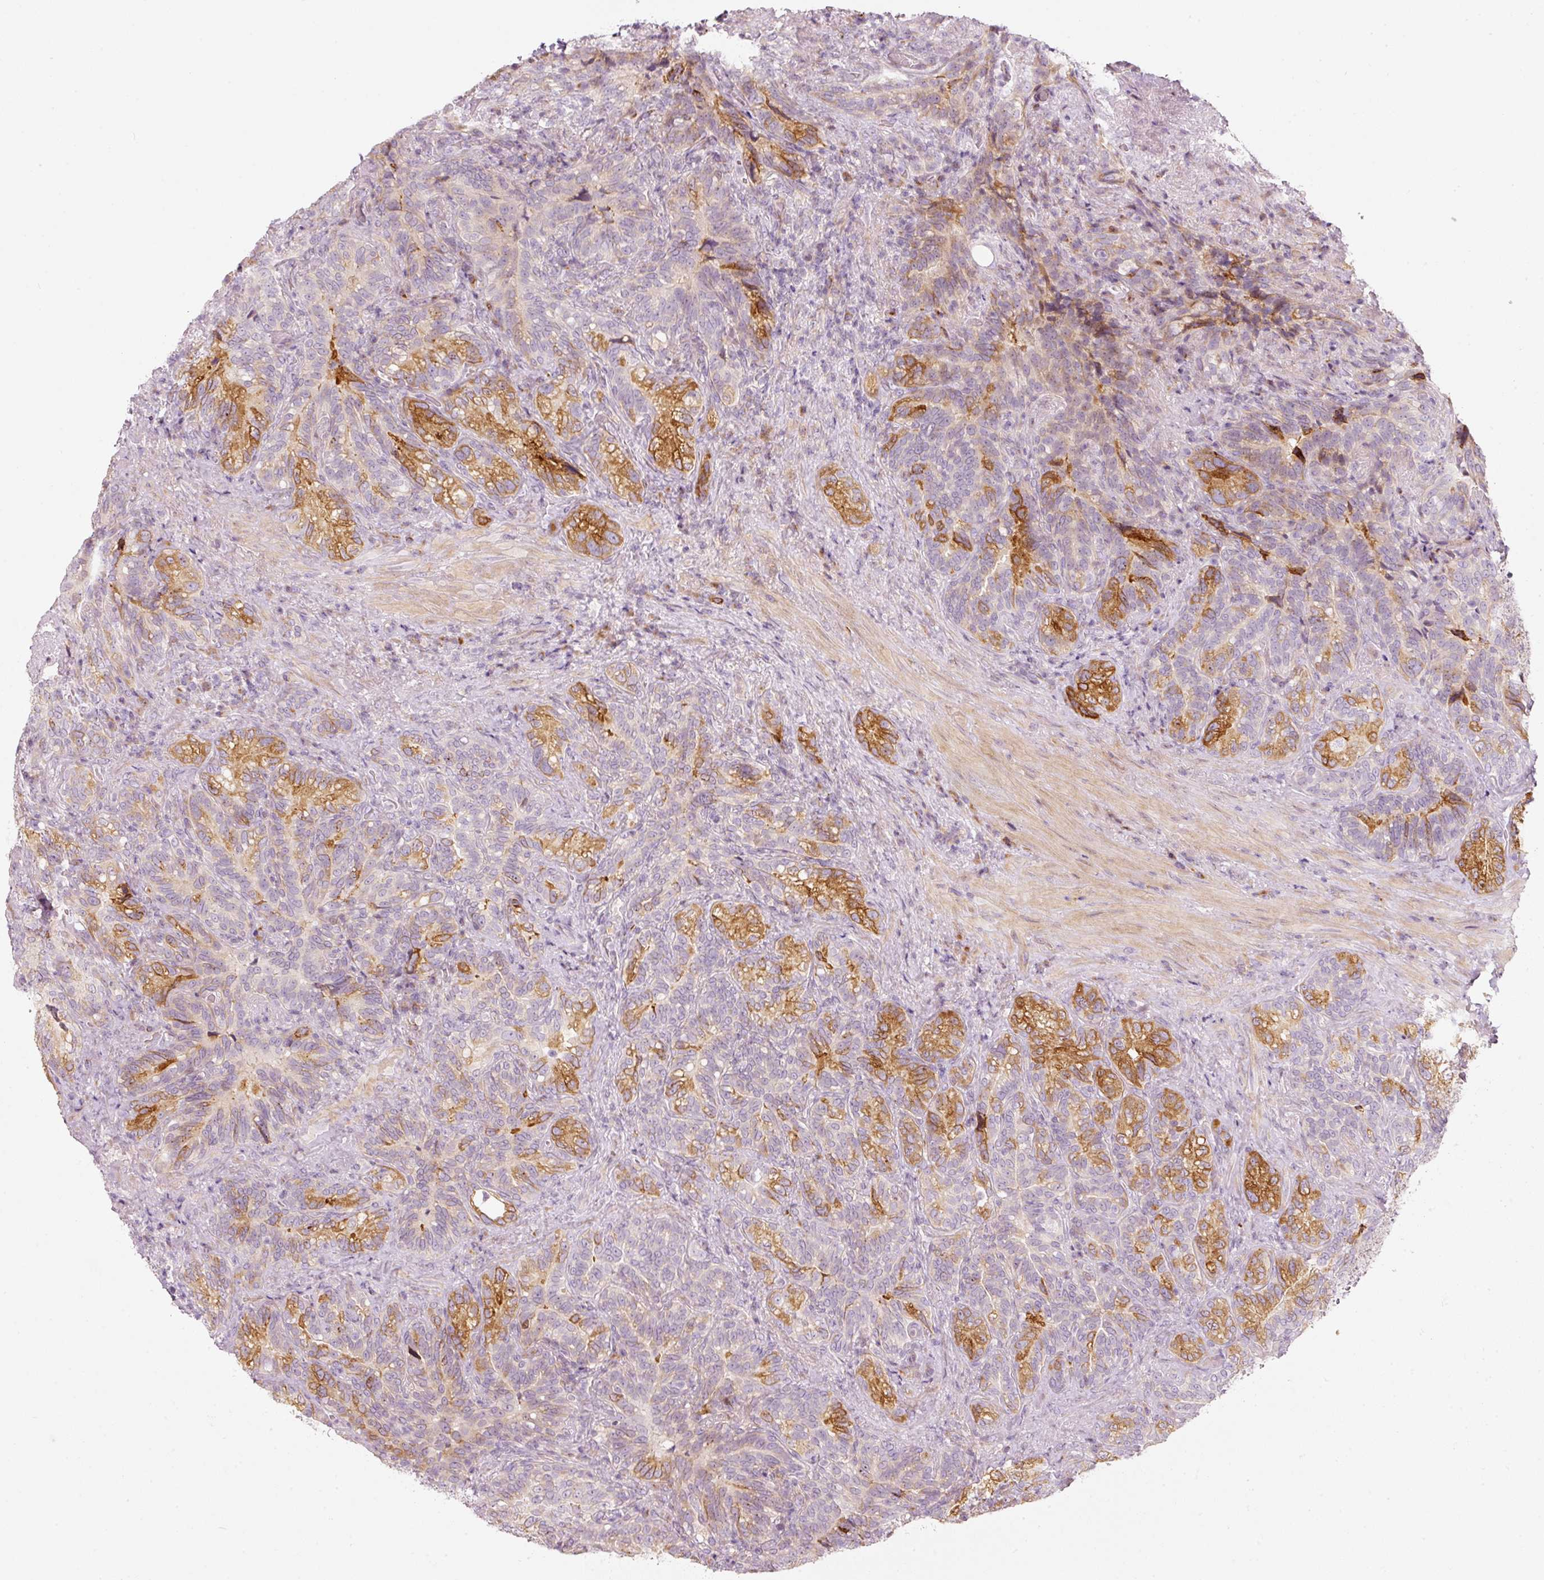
{"staining": {"intensity": "strong", "quantity": "25%-75%", "location": "cytoplasmic/membranous"}, "tissue": "seminal vesicle", "cell_type": "Glandular cells", "image_type": "normal", "snomed": [{"axis": "morphology", "description": "Normal tissue, NOS"}, {"axis": "topography", "description": "Seminal veicle"}], "caption": "Immunohistochemistry of normal human seminal vesicle displays high levels of strong cytoplasmic/membranous positivity in about 25%-75% of glandular cells. (DAB (3,3'-diaminobenzidine) IHC with brightfield microscopy, high magnification).", "gene": "SLC20A1", "patient": {"sex": "male", "age": 68}}